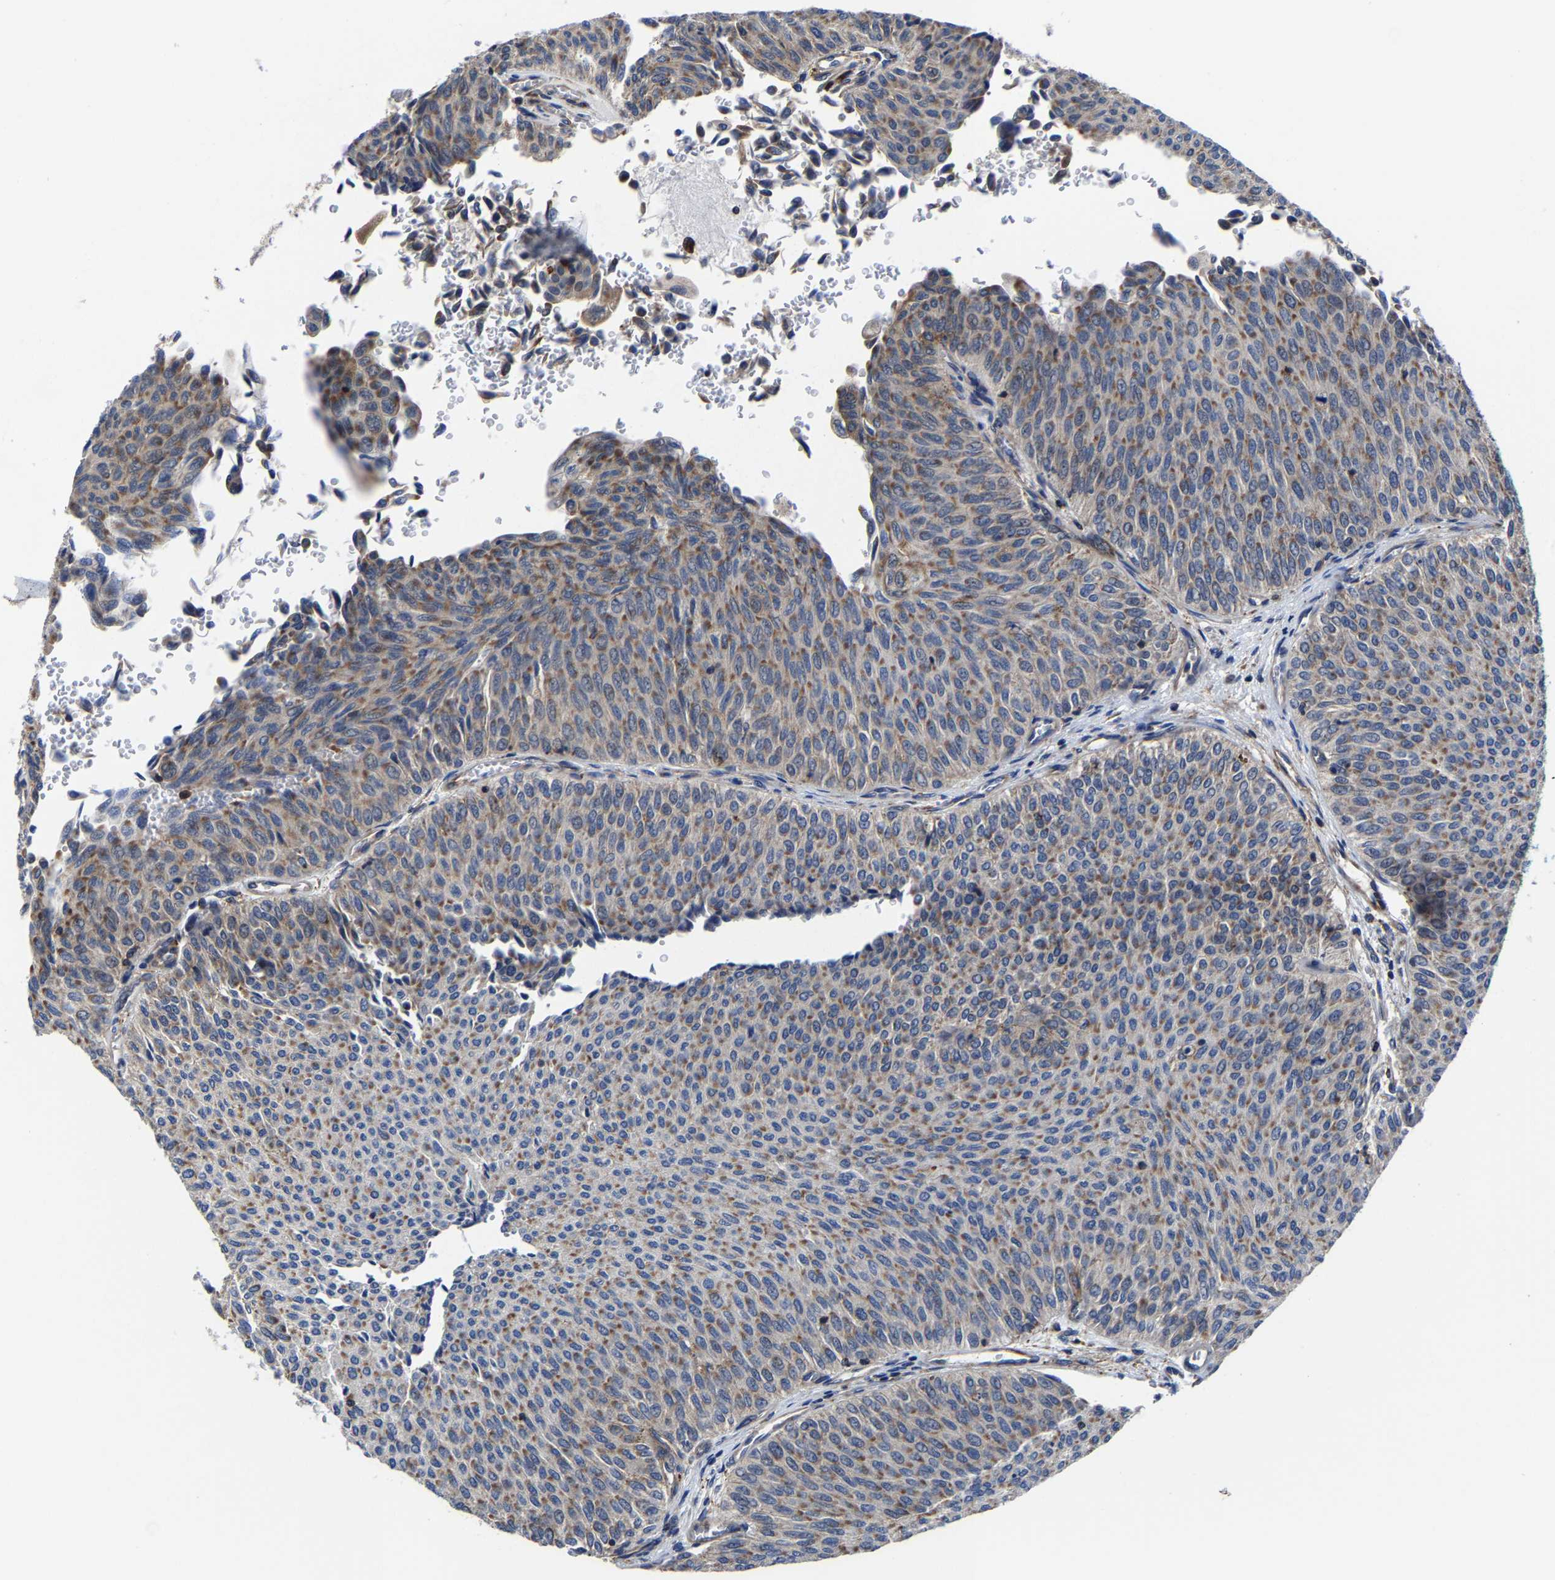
{"staining": {"intensity": "moderate", "quantity": ">75%", "location": "cytoplasmic/membranous"}, "tissue": "urothelial cancer", "cell_type": "Tumor cells", "image_type": "cancer", "snomed": [{"axis": "morphology", "description": "Urothelial carcinoma, Low grade"}, {"axis": "topography", "description": "Urinary bladder"}], "caption": "Protein analysis of urothelial carcinoma (low-grade) tissue reveals moderate cytoplasmic/membranous positivity in about >75% of tumor cells.", "gene": "PFKFB3", "patient": {"sex": "male", "age": 78}}